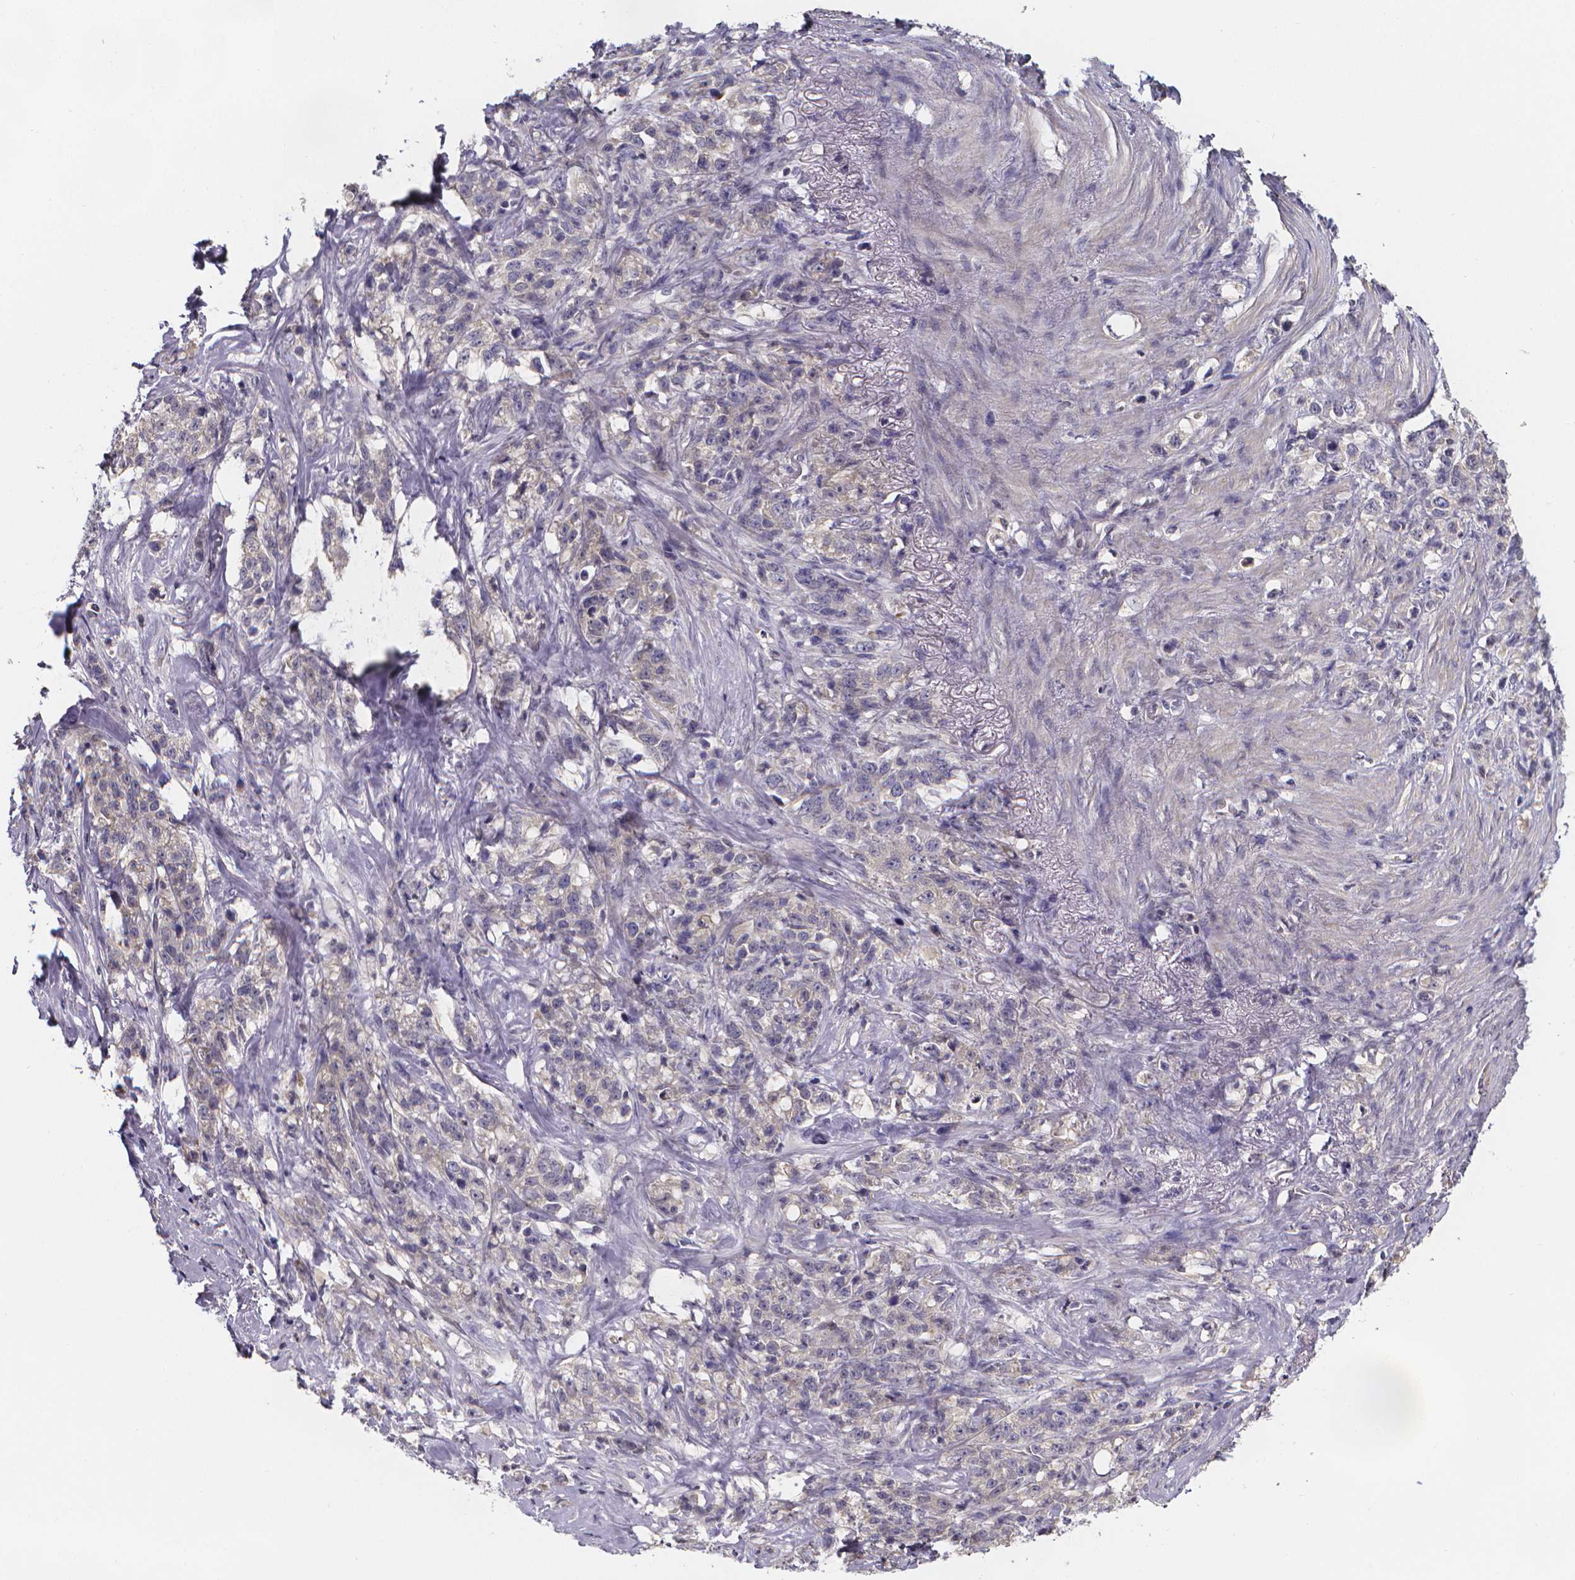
{"staining": {"intensity": "negative", "quantity": "none", "location": "none"}, "tissue": "stomach cancer", "cell_type": "Tumor cells", "image_type": "cancer", "snomed": [{"axis": "morphology", "description": "Adenocarcinoma, NOS"}, {"axis": "topography", "description": "Stomach, lower"}], "caption": "Immunohistochemical staining of human adenocarcinoma (stomach) shows no significant expression in tumor cells.", "gene": "PAH", "patient": {"sex": "male", "age": 88}}